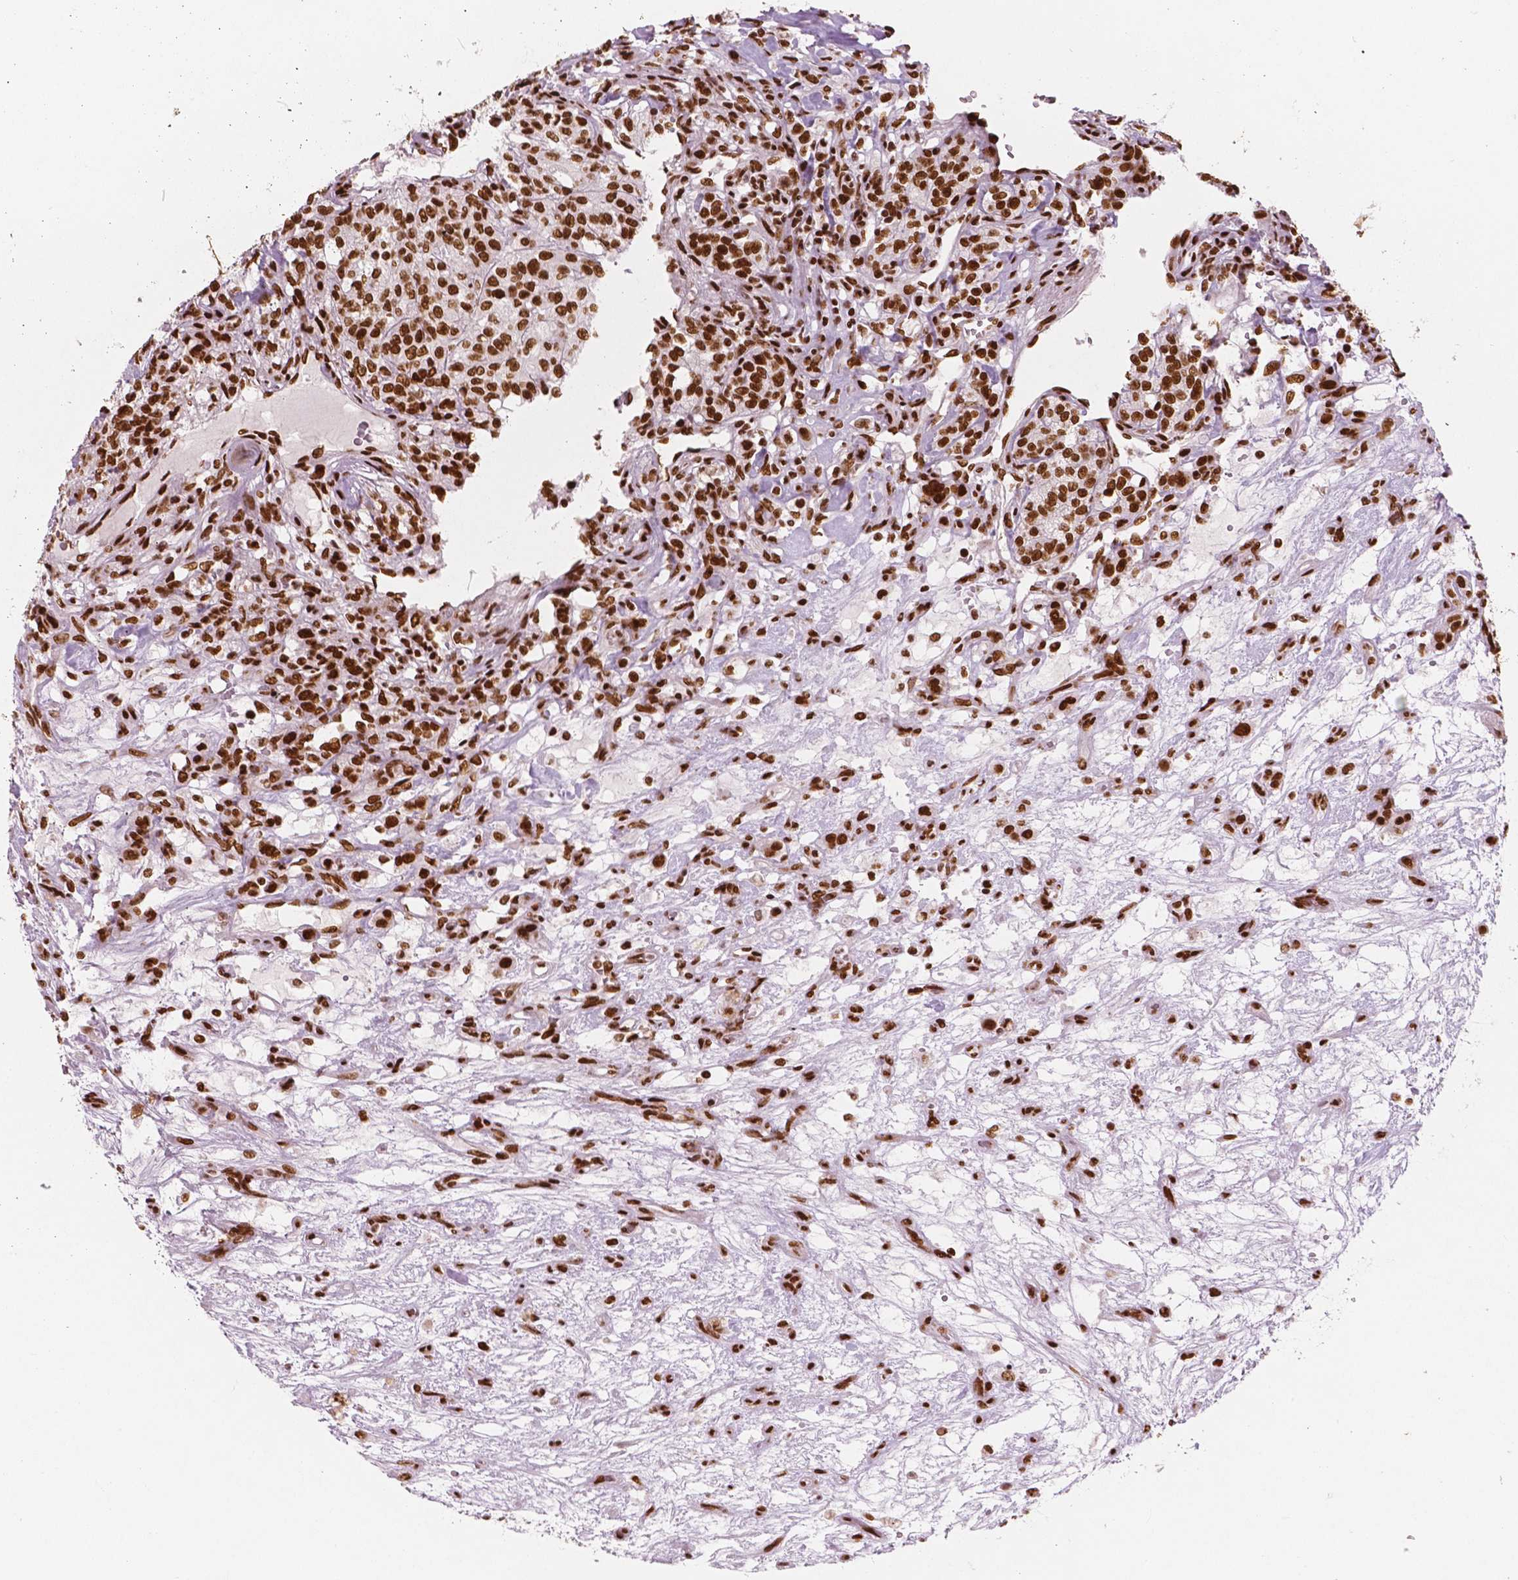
{"staining": {"intensity": "strong", "quantity": ">75%", "location": "nuclear"}, "tissue": "renal cancer", "cell_type": "Tumor cells", "image_type": "cancer", "snomed": [{"axis": "morphology", "description": "Adenocarcinoma, NOS"}, {"axis": "topography", "description": "Kidney"}], "caption": "Protein expression analysis of renal cancer (adenocarcinoma) exhibits strong nuclear expression in approximately >75% of tumor cells. The protein of interest is stained brown, and the nuclei are stained in blue (DAB IHC with brightfield microscopy, high magnification).", "gene": "BRD4", "patient": {"sex": "female", "age": 63}}